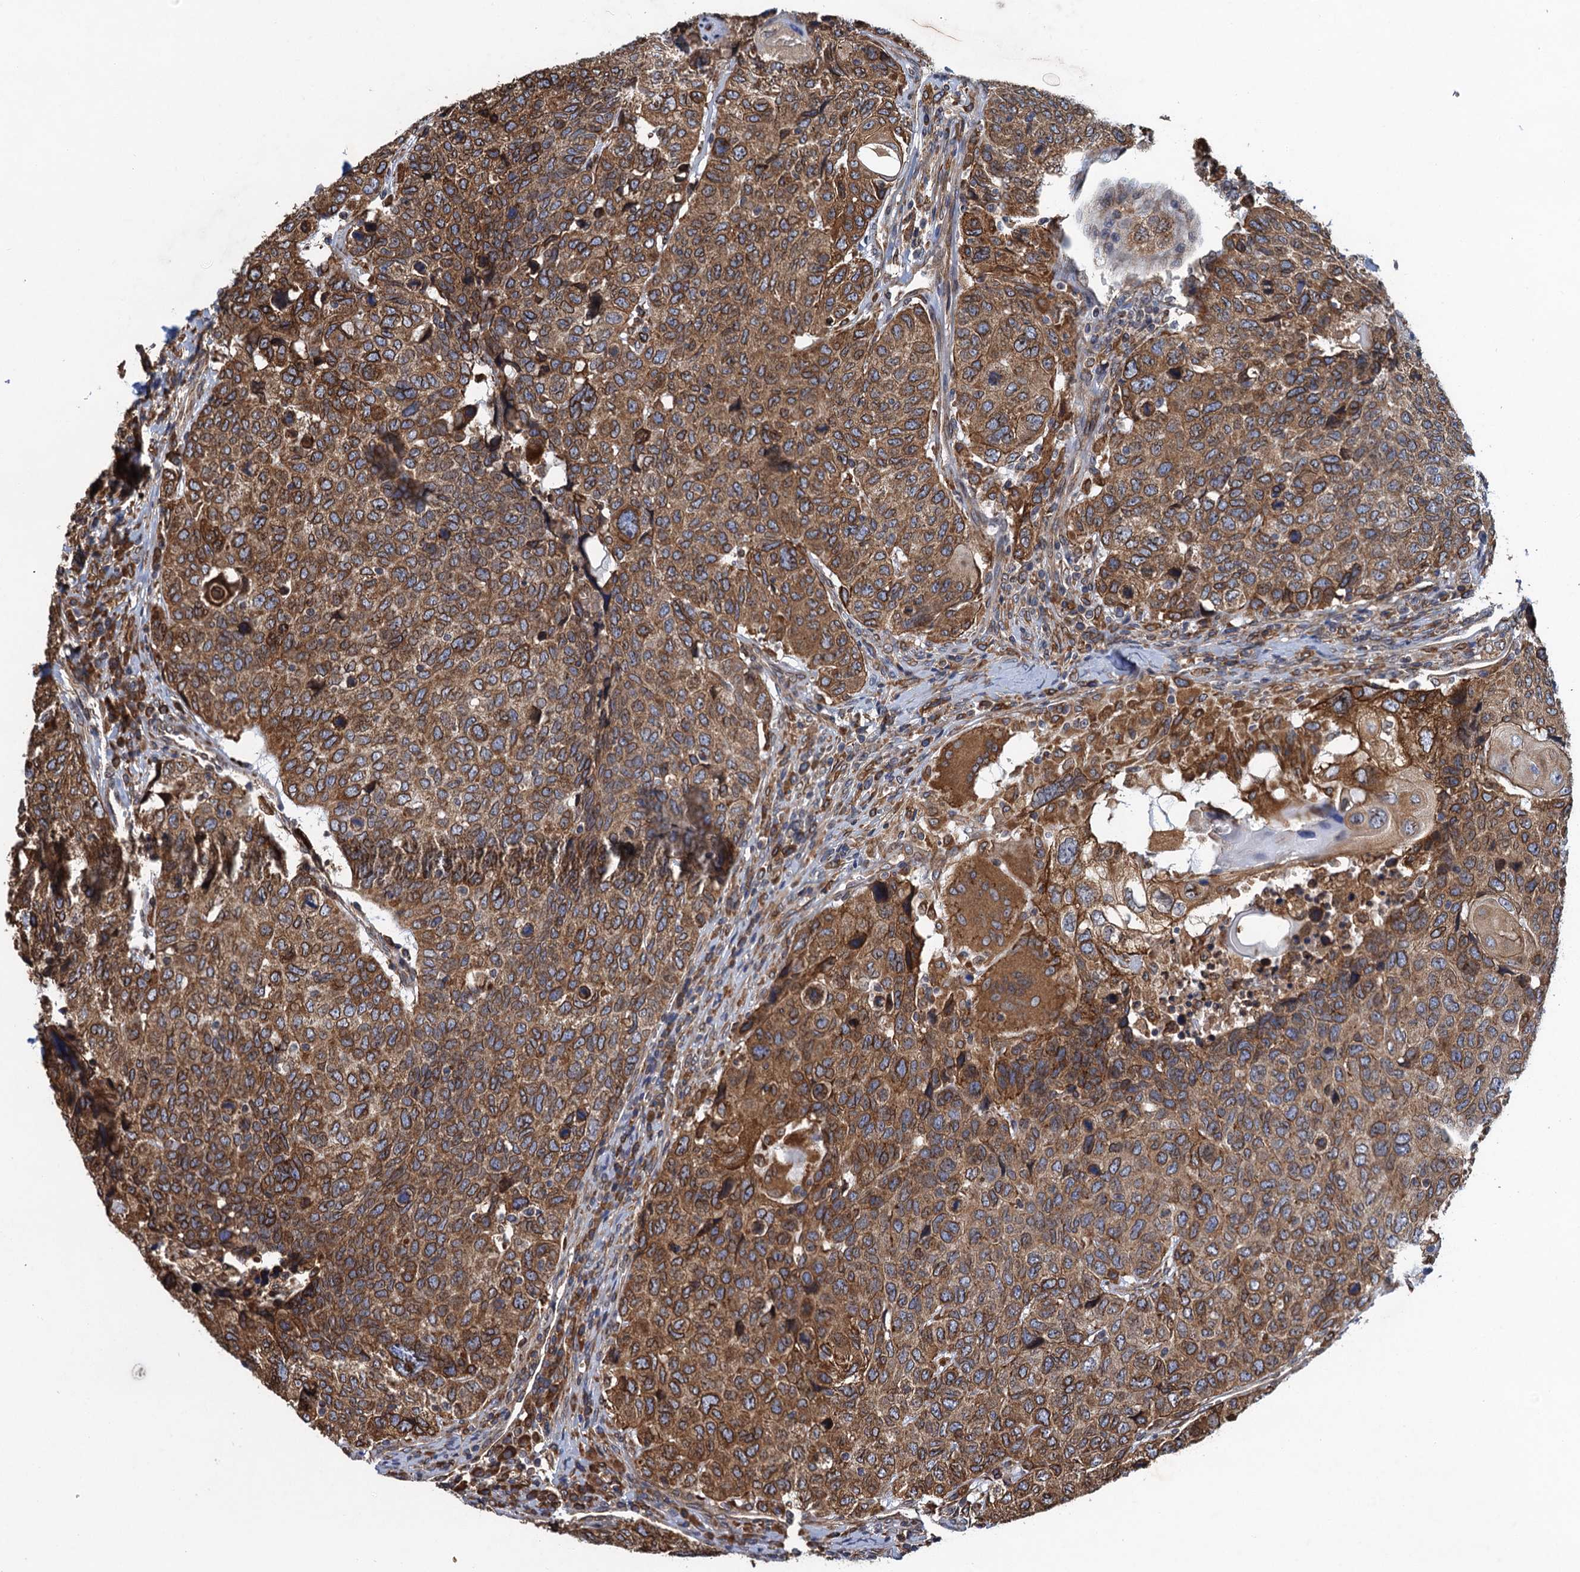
{"staining": {"intensity": "moderate", "quantity": ">75%", "location": "cytoplasmic/membranous"}, "tissue": "head and neck cancer", "cell_type": "Tumor cells", "image_type": "cancer", "snomed": [{"axis": "morphology", "description": "Squamous cell carcinoma, NOS"}, {"axis": "topography", "description": "Head-Neck"}], "caption": "IHC micrograph of human head and neck cancer stained for a protein (brown), which shows medium levels of moderate cytoplasmic/membranous positivity in about >75% of tumor cells.", "gene": "ARMC5", "patient": {"sex": "male", "age": 66}}